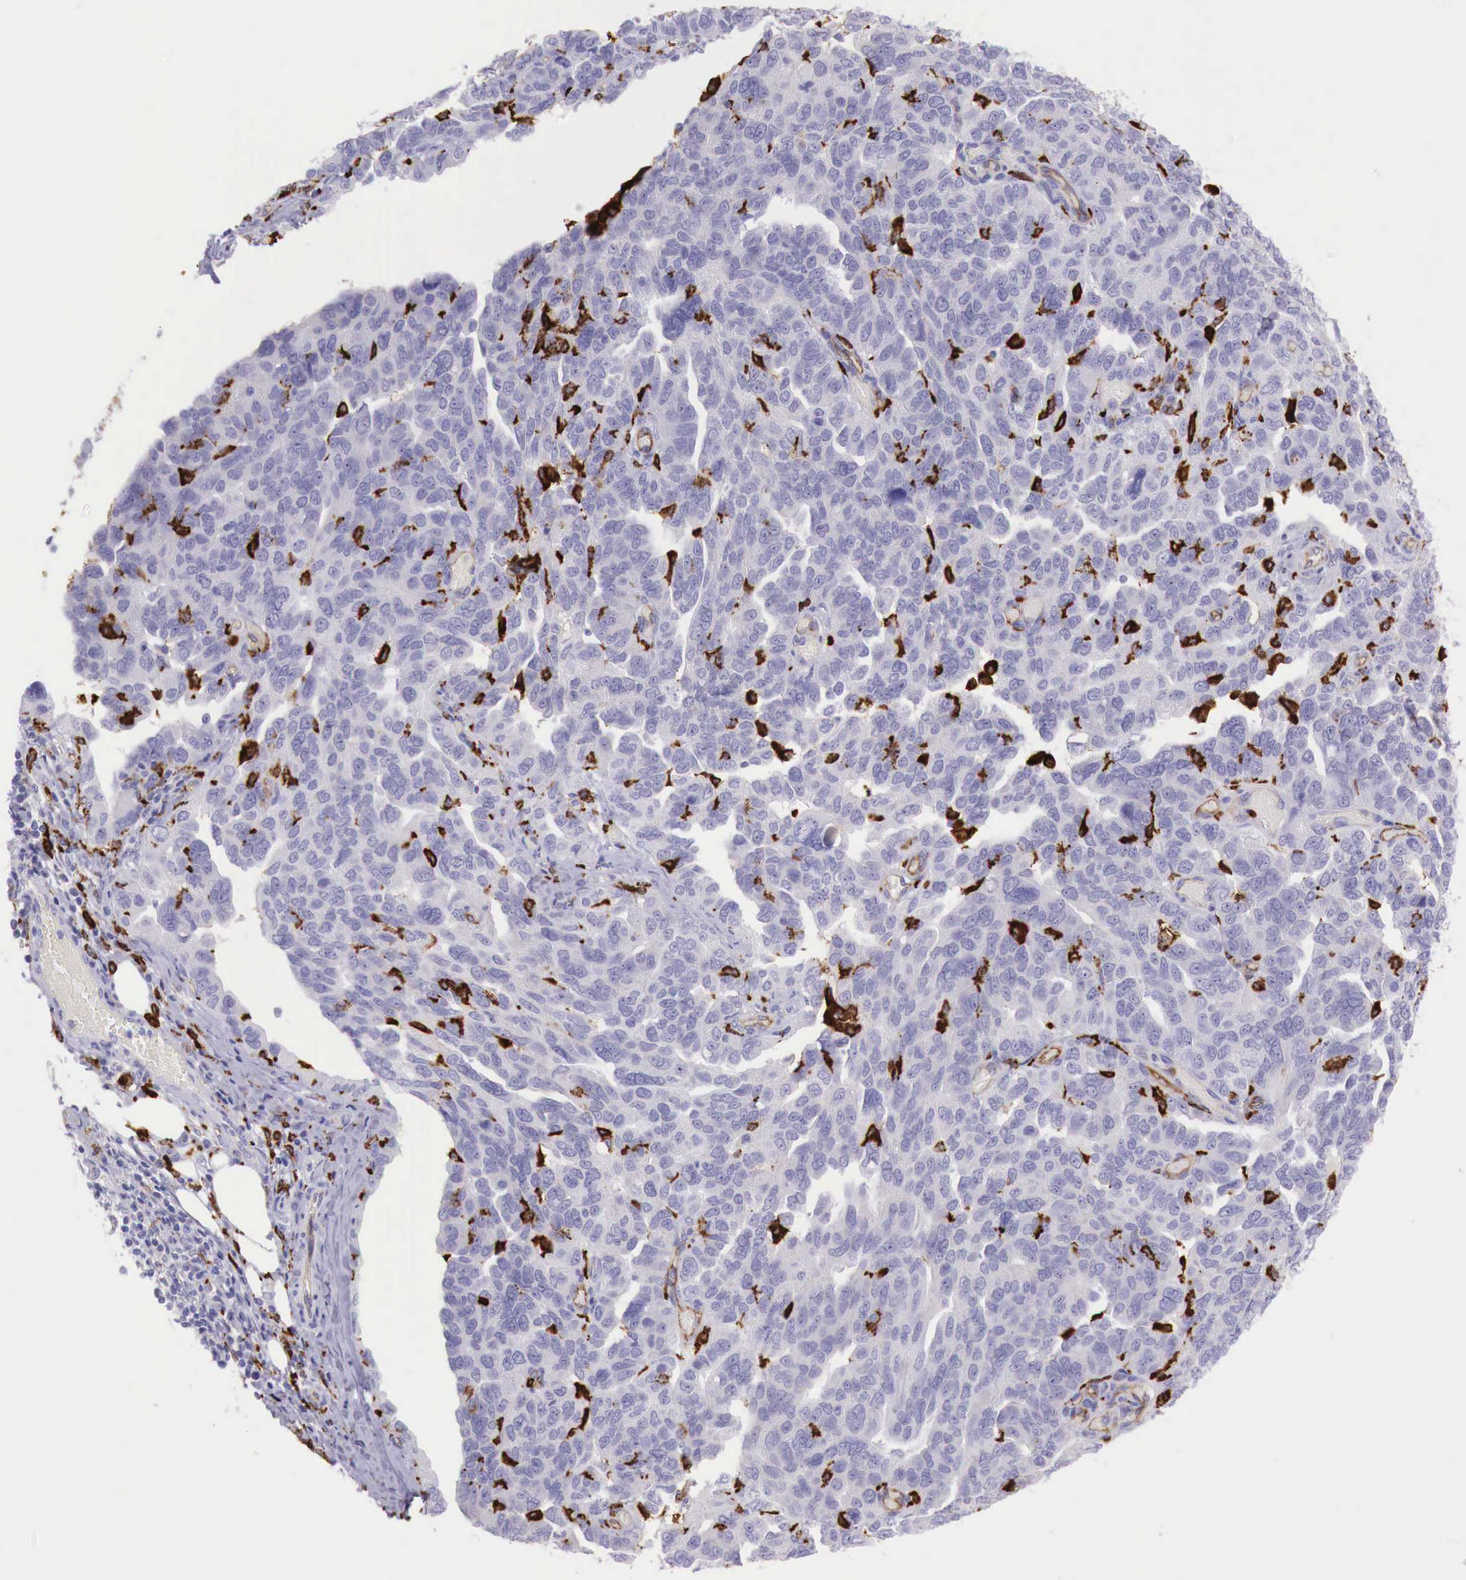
{"staining": {"intensity": "negative", "quantity": "none", "location": "none"}, "tissue": "ovarian cancer", "cell_type": "Tumor cells", "image_type": "cancer", "snomed": [{"axis": "morphology", "description": "Cystadenocarcinoma, serous, NOS"}, {"axis": "topography", "description": "Ovary"}], "caption": "DAB immunohistochemical staining of ovarian cancer (serous cystadenocarcinoma) reveals no significant expression in tumor cells.", "gene": "MSR1", "patient": {"sex": "female", "age": 64}}